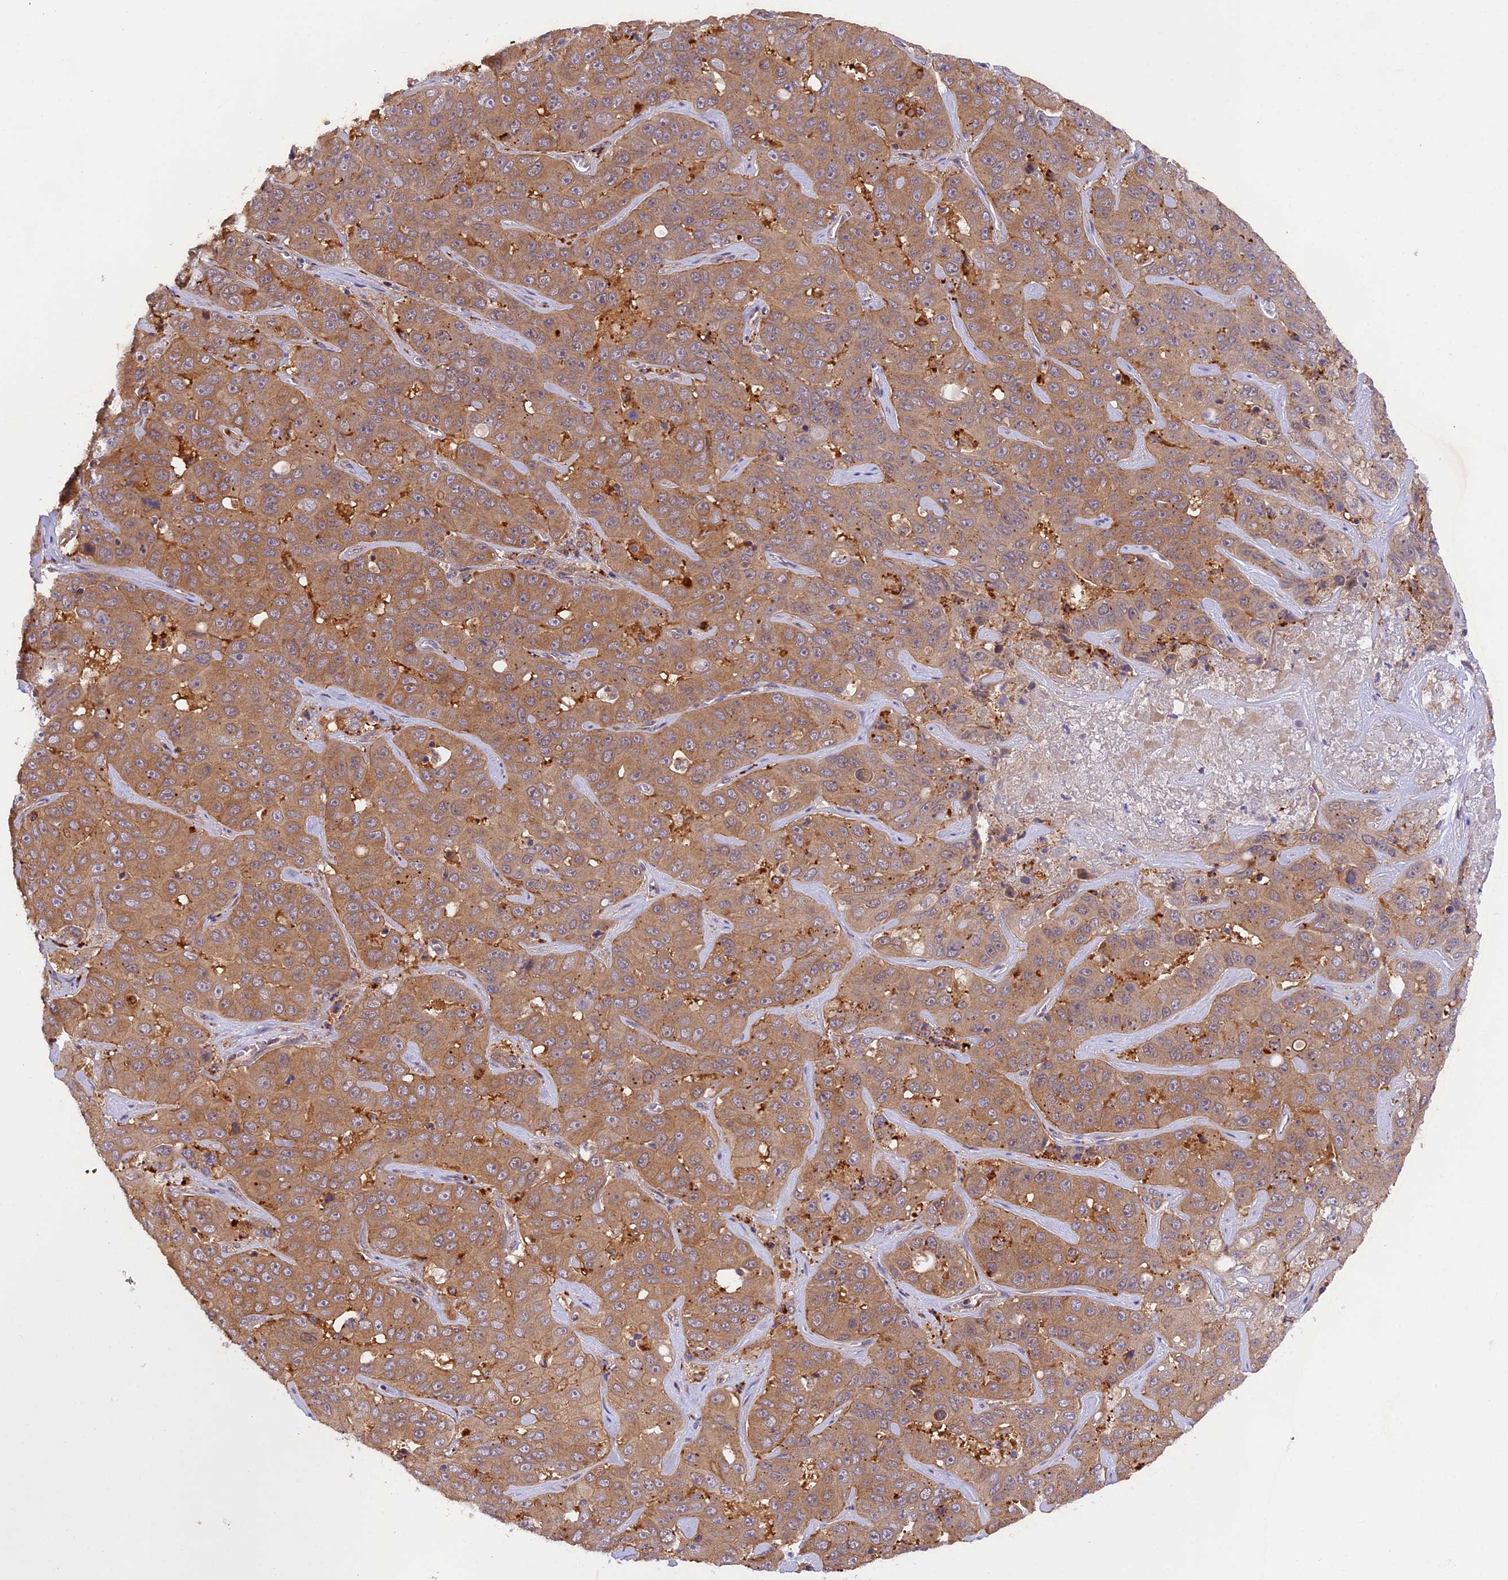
{"staining": {"intensity": "moderate", "quantity": ">75%", "location": "cytoplasmic/membranous"}, "tissue": "liver cancer", "cell_type": "Tumor cells", "image_type": "cancer", "snomed": [{"axis": "morphology", "description": "Cholangiocarcinoma"}, {"axis": "topography", "description": "Liver"}], "caption": "Immunohistochemistry of cholangiocarcinoma (liver) shows medium levels of moderate cytoplasmic/membranous positivity in approximately >75% of tumor cells.", "gene": "SAMD4A", "patient": {"sex": "female", "age": 52}}